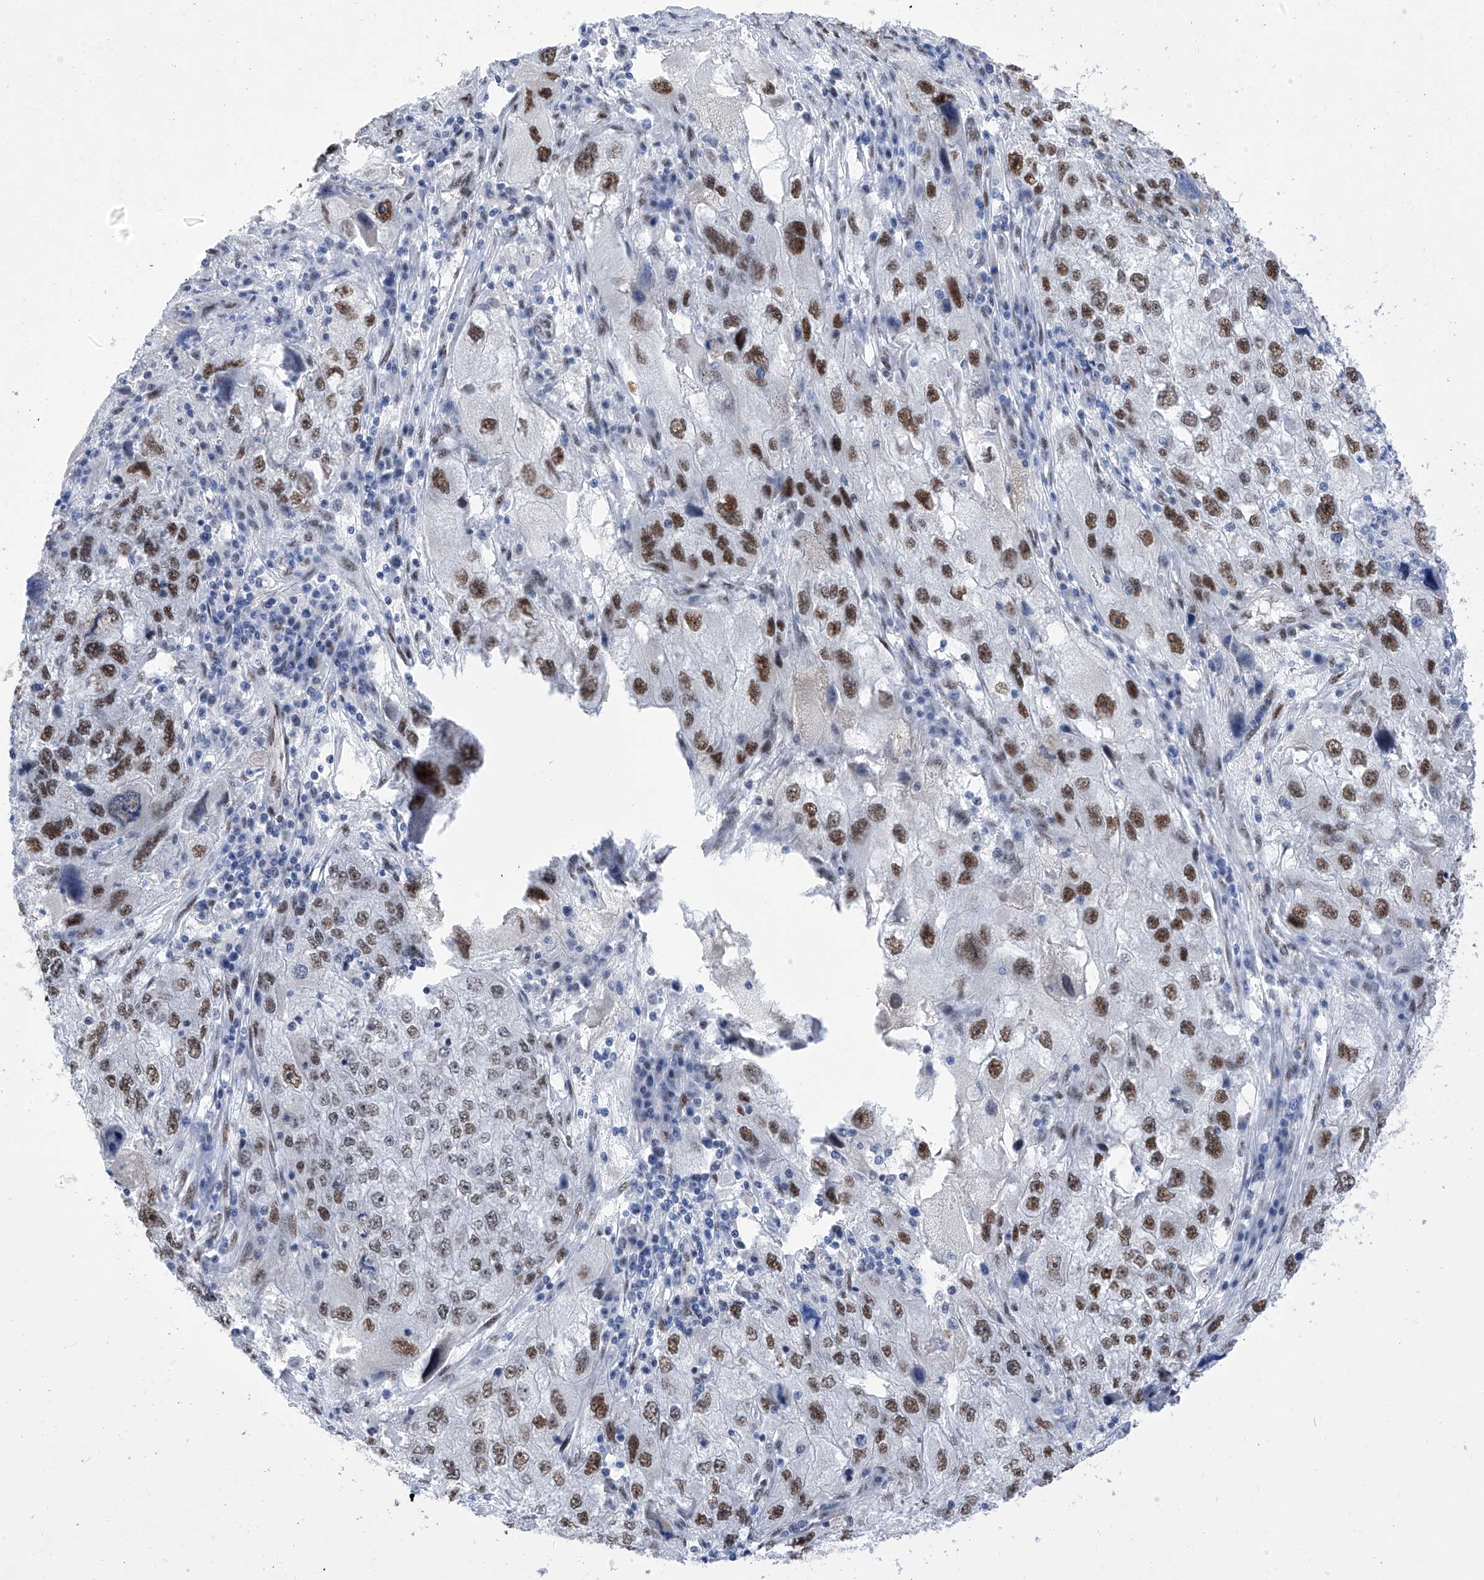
{"staining": {"intensity": "strong", "quantity": "25%-75%", "location": "nuclear"}, "tissue": "endometrial cancer", "cell_type": "Tumor cells", "image_type": "cancer", "snomed": [{"axis": "morphology", "description": "Adenocarcinoma, NOS"}, {"axis": "topography", "description": "Endometrium"}], "caption": "Approximately 25%-75% of tumor cells in human adenocarcinoma (endometrial) exhibit strong nuclear protein positivity as visualized by brown immunohistochemical staining.", "gene": "ATN1", "patient": {"sex": "female", "age": 49}}